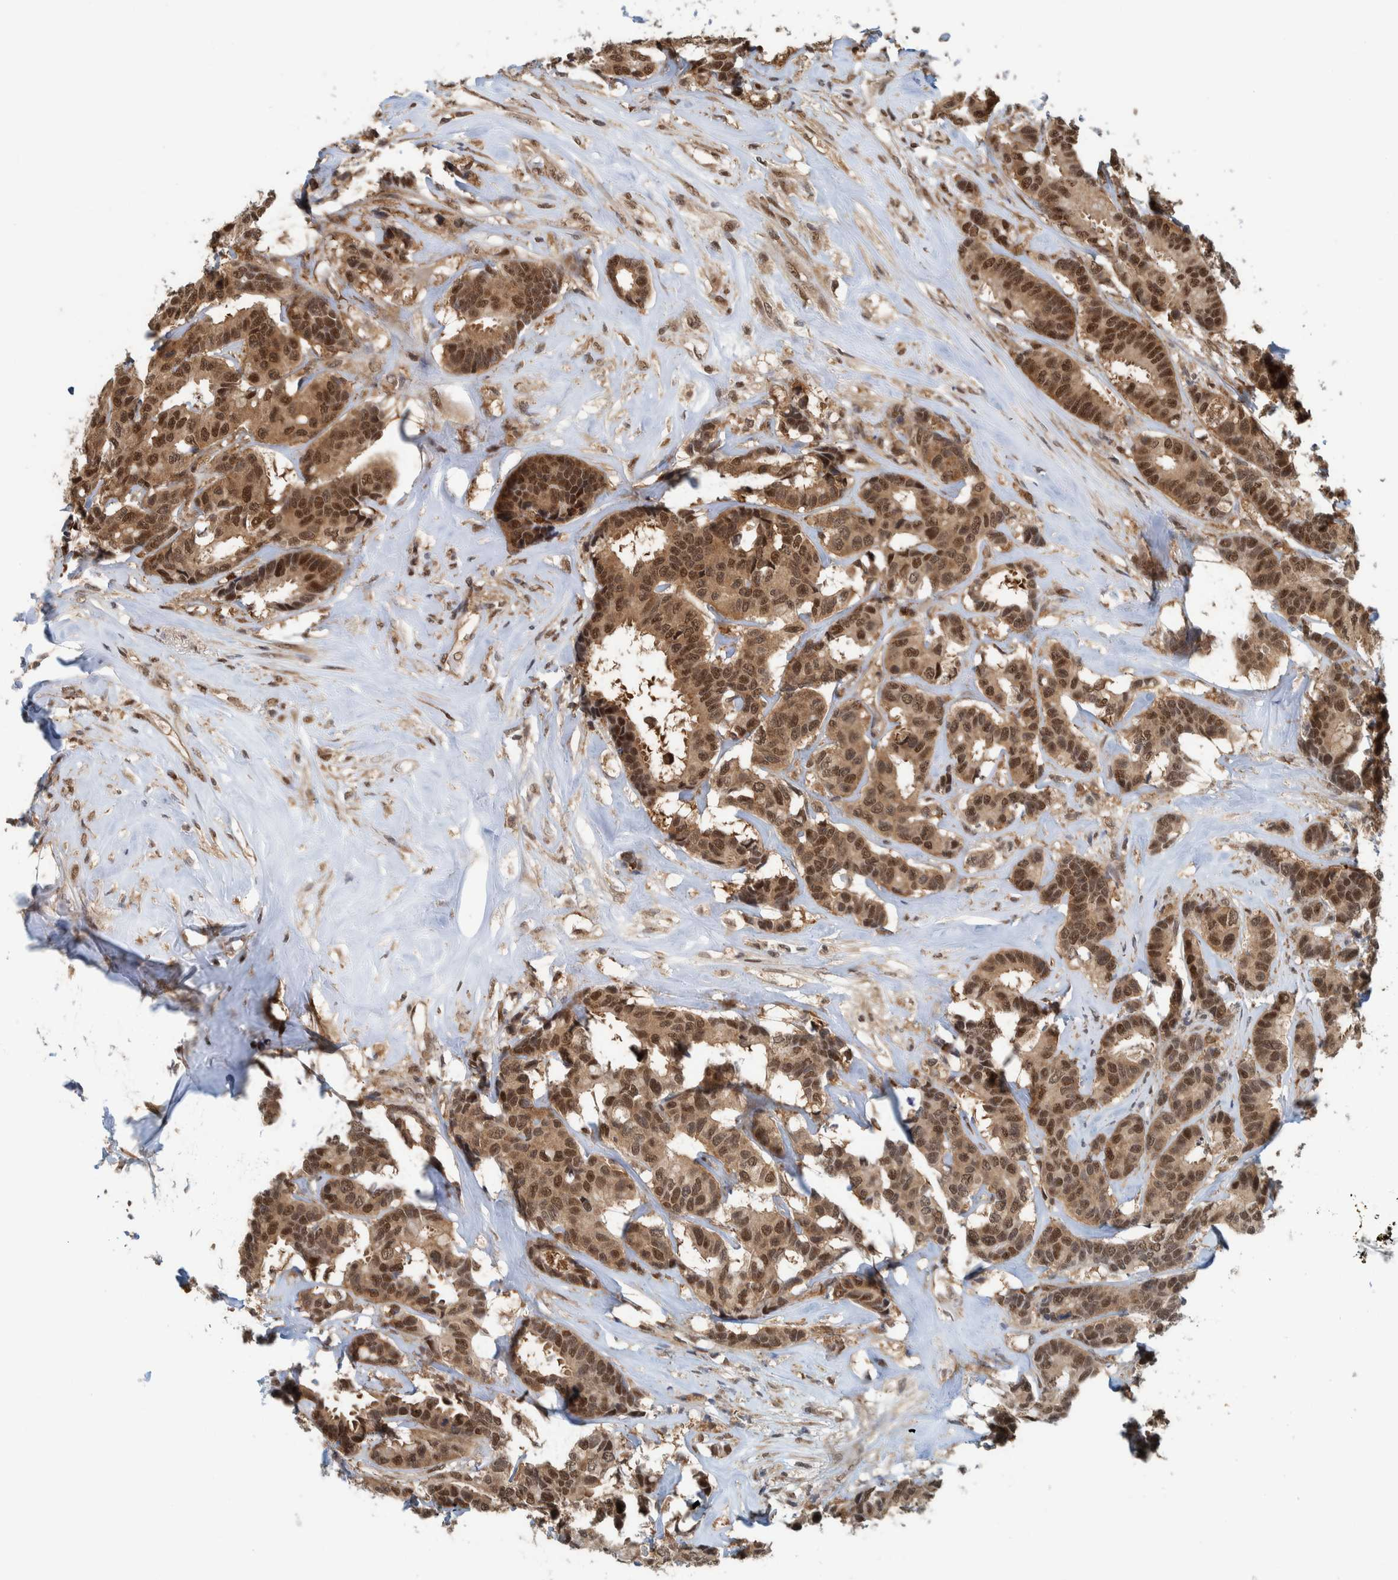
{"staining": {"intensity": "moderate", "quantity": ">75%", "location": "cytoplasmic/membranous,nuclear"}, "tissue": "breast cancer", "cell_type": "Tumor cells", "image_type": "cancer", "snomed": [{"axis": "morphology", "description": "Duct carcinoma"}, {"axis": "topography", "description": "Breast"}], "caption": "Infiltrating ductal carcinoma (breast) tissue displays moderate cytoplasmic/membranous and nuclear expression in approximately >75% of tumor cells Immunohistochemistry (ihc) stains the protein of interest in brown and the nuclei are stained blue.", "gene": "COPS3", "patient": {"sex": "female", "age": 87}}